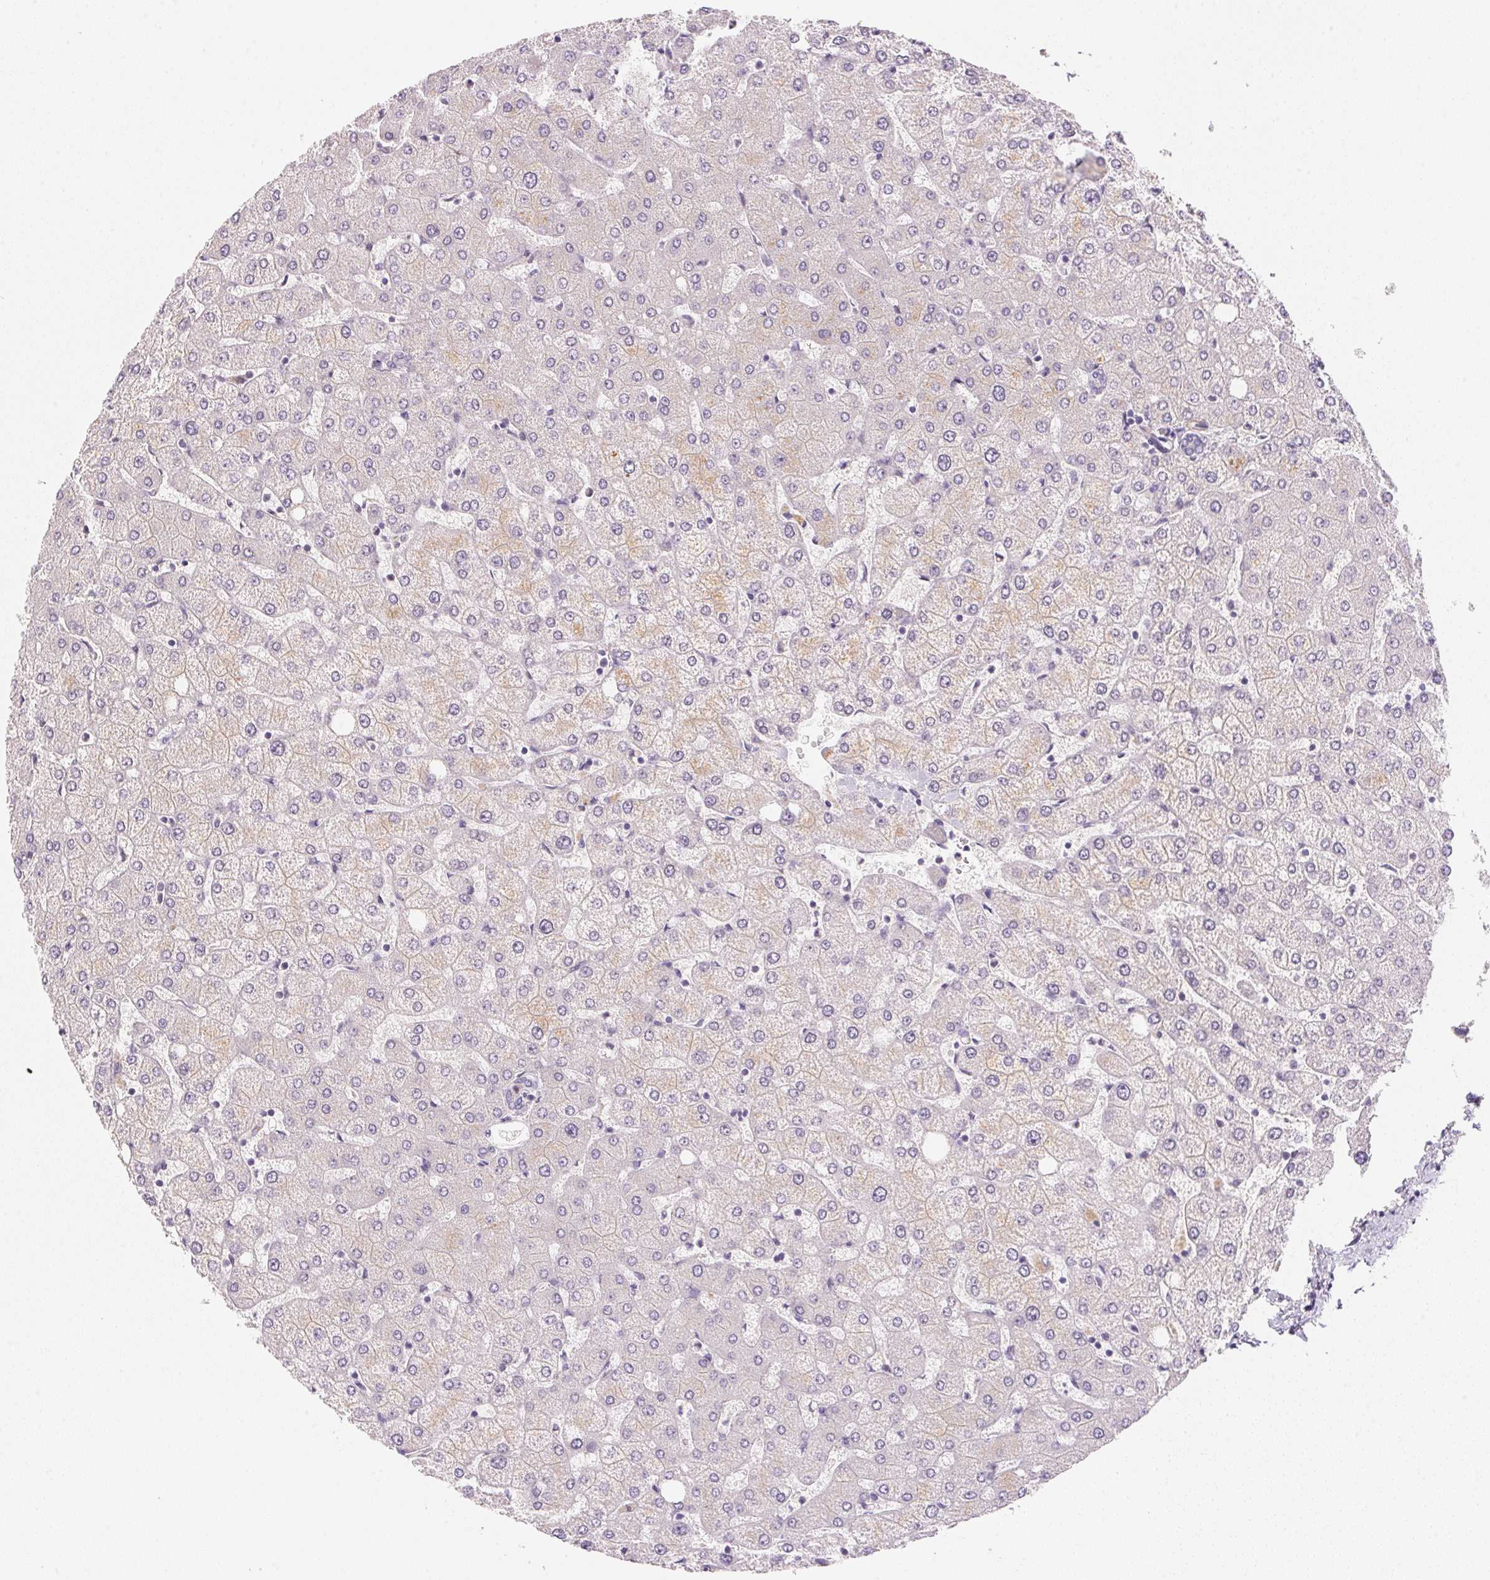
{"staining": {"intensity": "negative", "quantity": "none", "location": "none"}, "tissue": "liver", "cell_type": "Cholangiocytes", "image_type": "normal", "snomed": [{"axis": "morphology", "description": "Normal tissue, NOS"}, {"axis": "topography", "description": "Liver"}], "caption": "IHC of benign human liver exhibits no positivity in cholangiocytes.", "gene": "SMTN", "patient": {"sex": "female", "age": 54}}